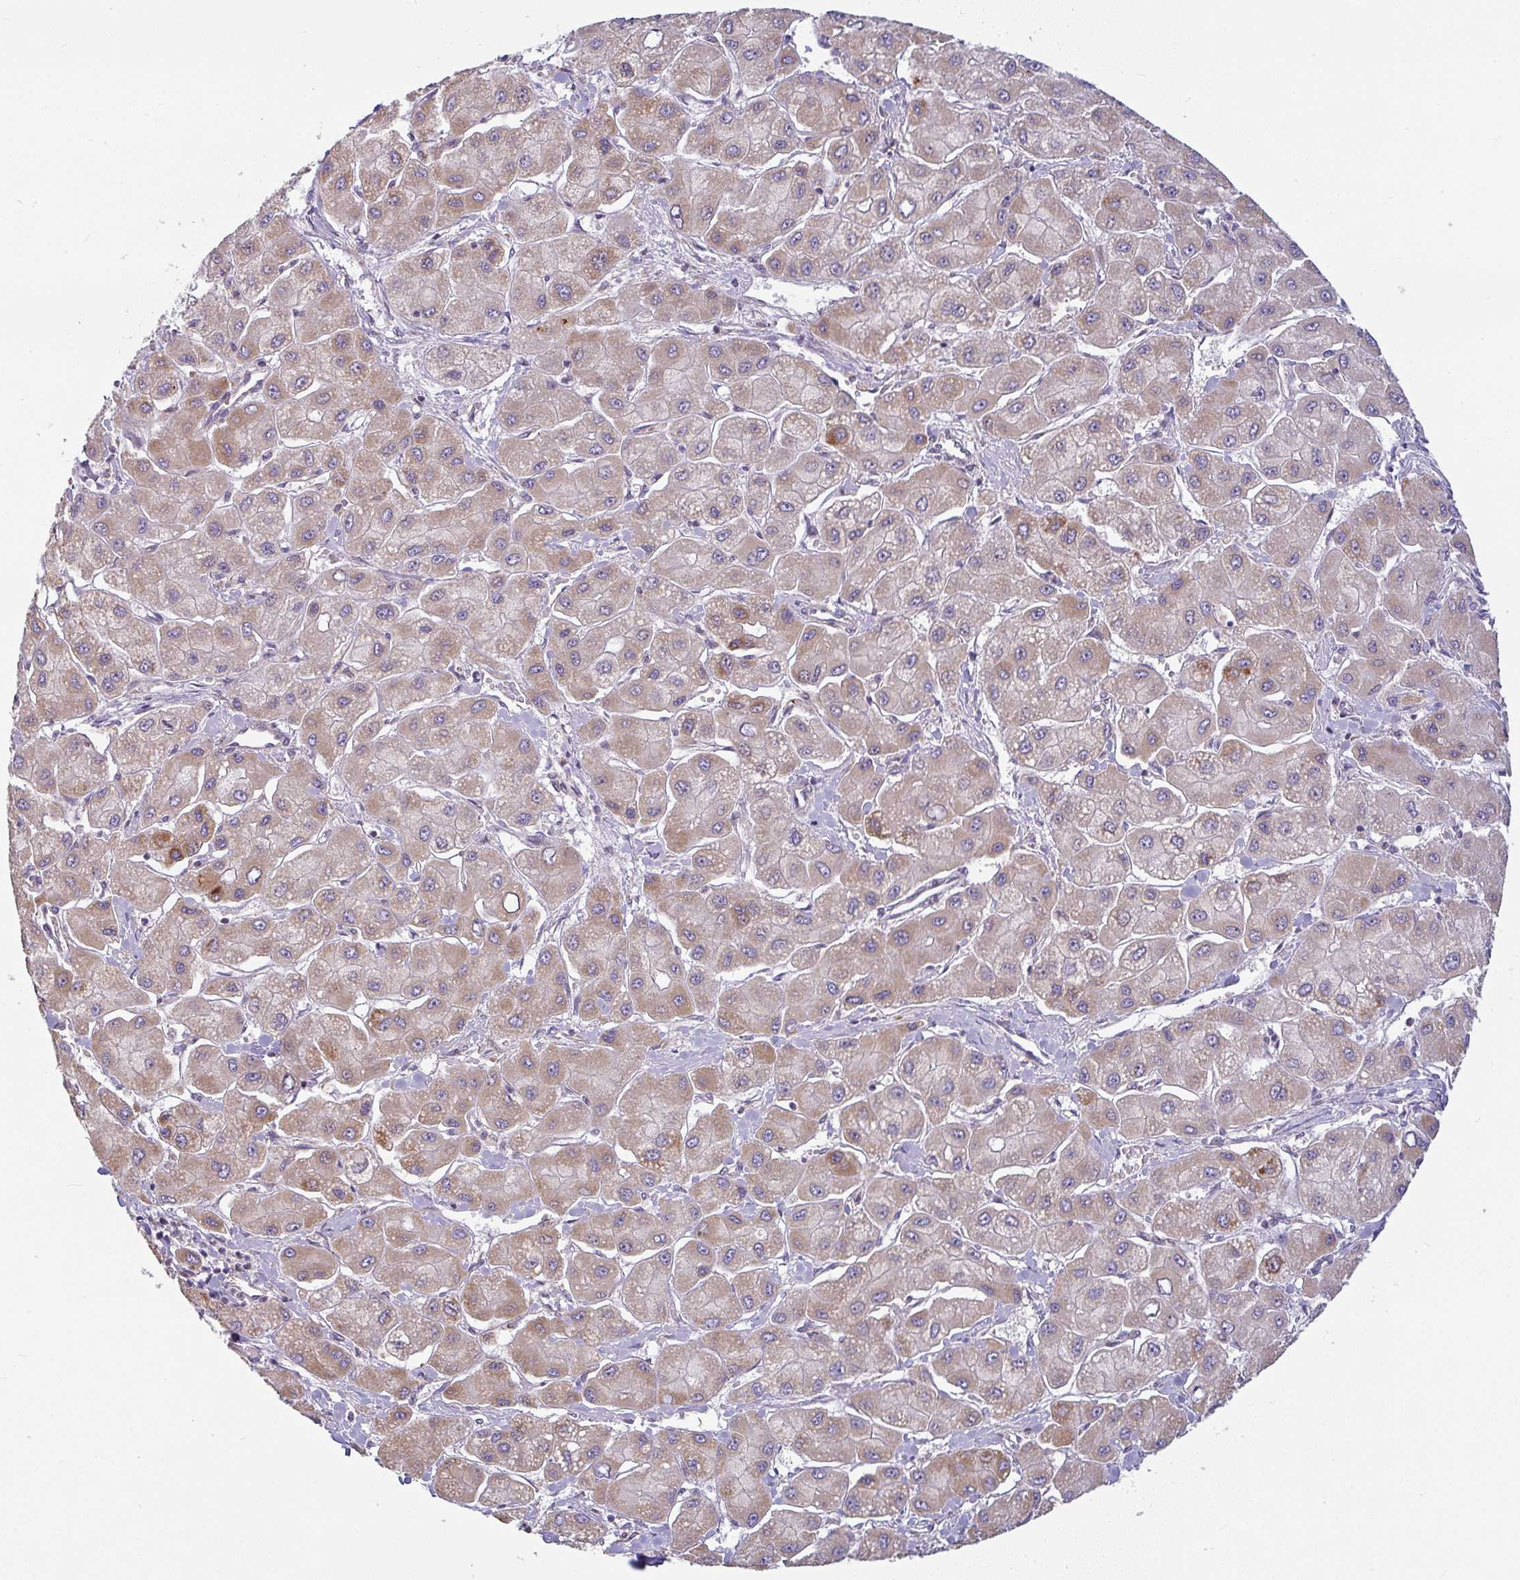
{"staining": {"intensity": "moderate", "quantity": "25%-75%", "location": "cytoplasmic/membranous"}, "tissue": "liver cancer", "cell_type": "Tumor cells", "image_type": "cancer", "snomed": [{"axis": "morphology", "description": "Carcinoma, Hepatocellular, NOS"}, {"axis": "topography", "description": "Liver"}], "caption": "Approximately 25%-75% of tumor cells in human hepatocellular carcinoma (liver) demonstrate moderate cytoplasmic/membranous protein expression as visualized by brown immunohistochemical staining.", "gene": "MOB1A", "patient": {"sex": "male", "age": 40}}